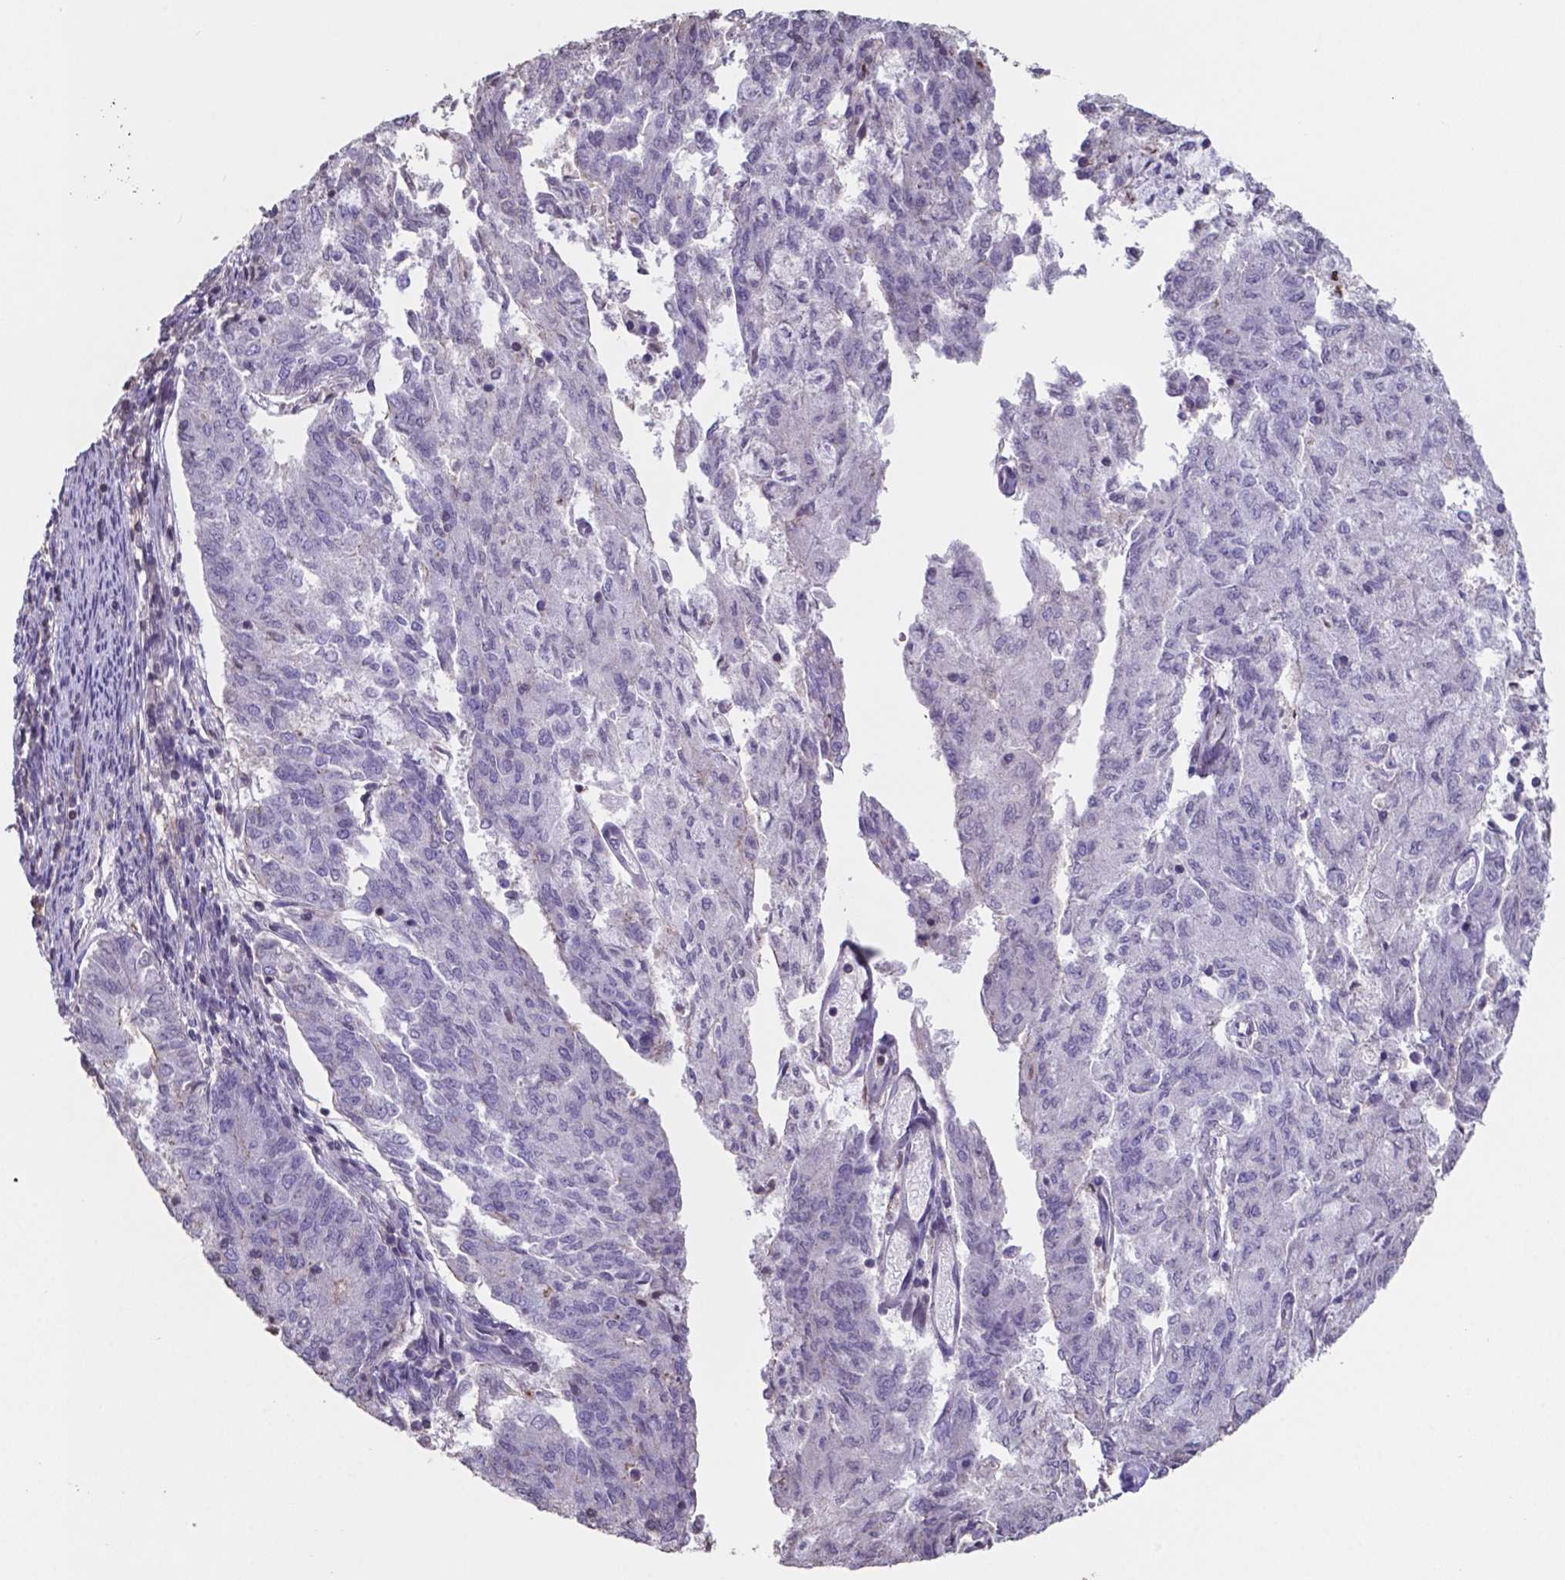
{"staining": {"intensity": "weak", "quantity": "<25%", "location": "cytoplasmic/membranous"}, "tissue": "endometrial cancer", "cell_type": "Tumor cells", "image_type": "cancer", "snomed": [{"axis": "morphology", "description": "Adenocarcinoma, NOS"}, {"axis": "topography", "description": "Endometrium"}], "caption": "The image reveals no staining of tumor cells in endometrial cancer.", "gene": "MLC1", "patient": {"sex": "female", "age": 82}}